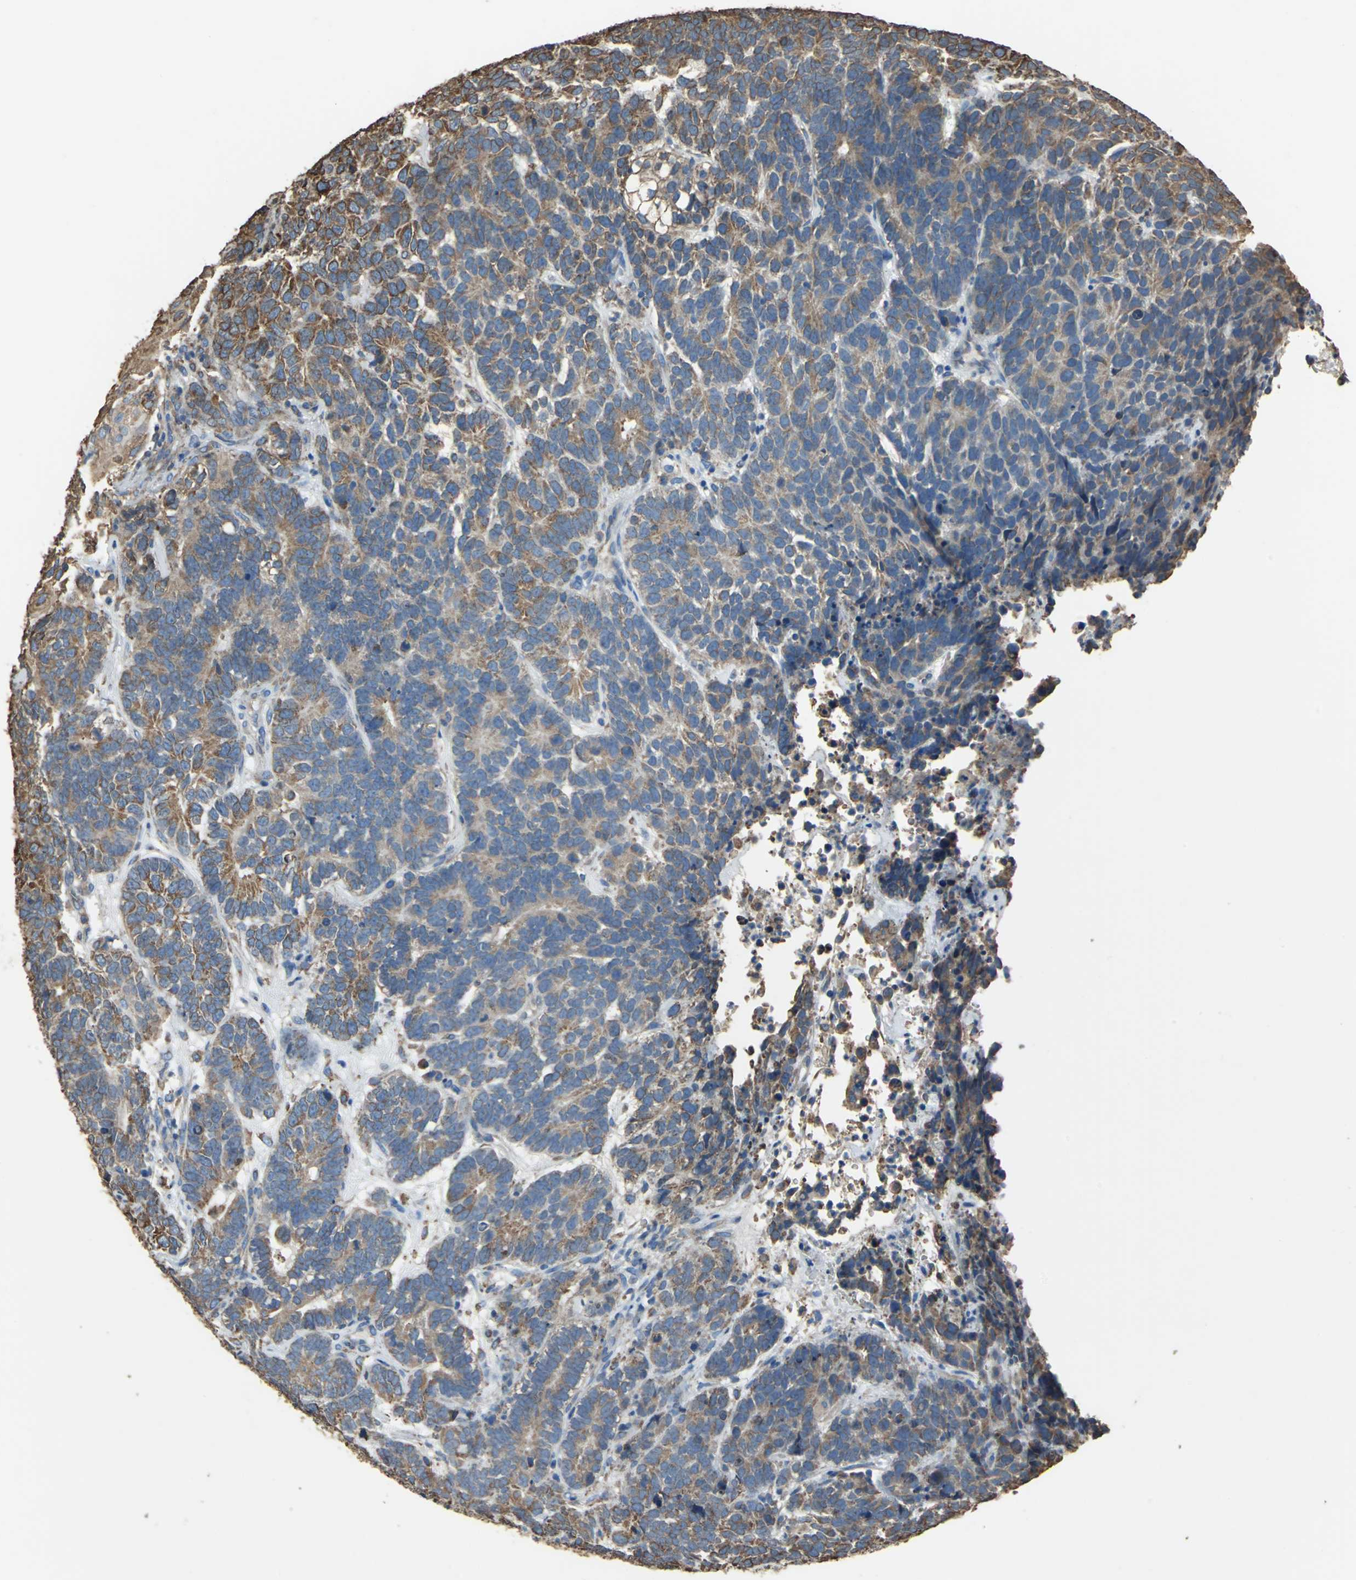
{"staining": {"intensity": "moderate", "quantity": ">75%", "location": "cytoplasmic/membranous"}, "tissue": "testis cancer", "cell_type": "Tumor cells", "image_type": "cancer", "snomed": [{"axis": "morphology", "description": "Carcinoma, Embryonal, NOS"}, {"axis": "topography", "description": "Testis"}], "caption": "About >75% of tumor cells in testis cancer display moderate cytoplasmic/membranous protein expression as visualized by brown immunohistochemical staining.", "gene": "GPANK1", "patient": {"sex": "male", "age": 26}}